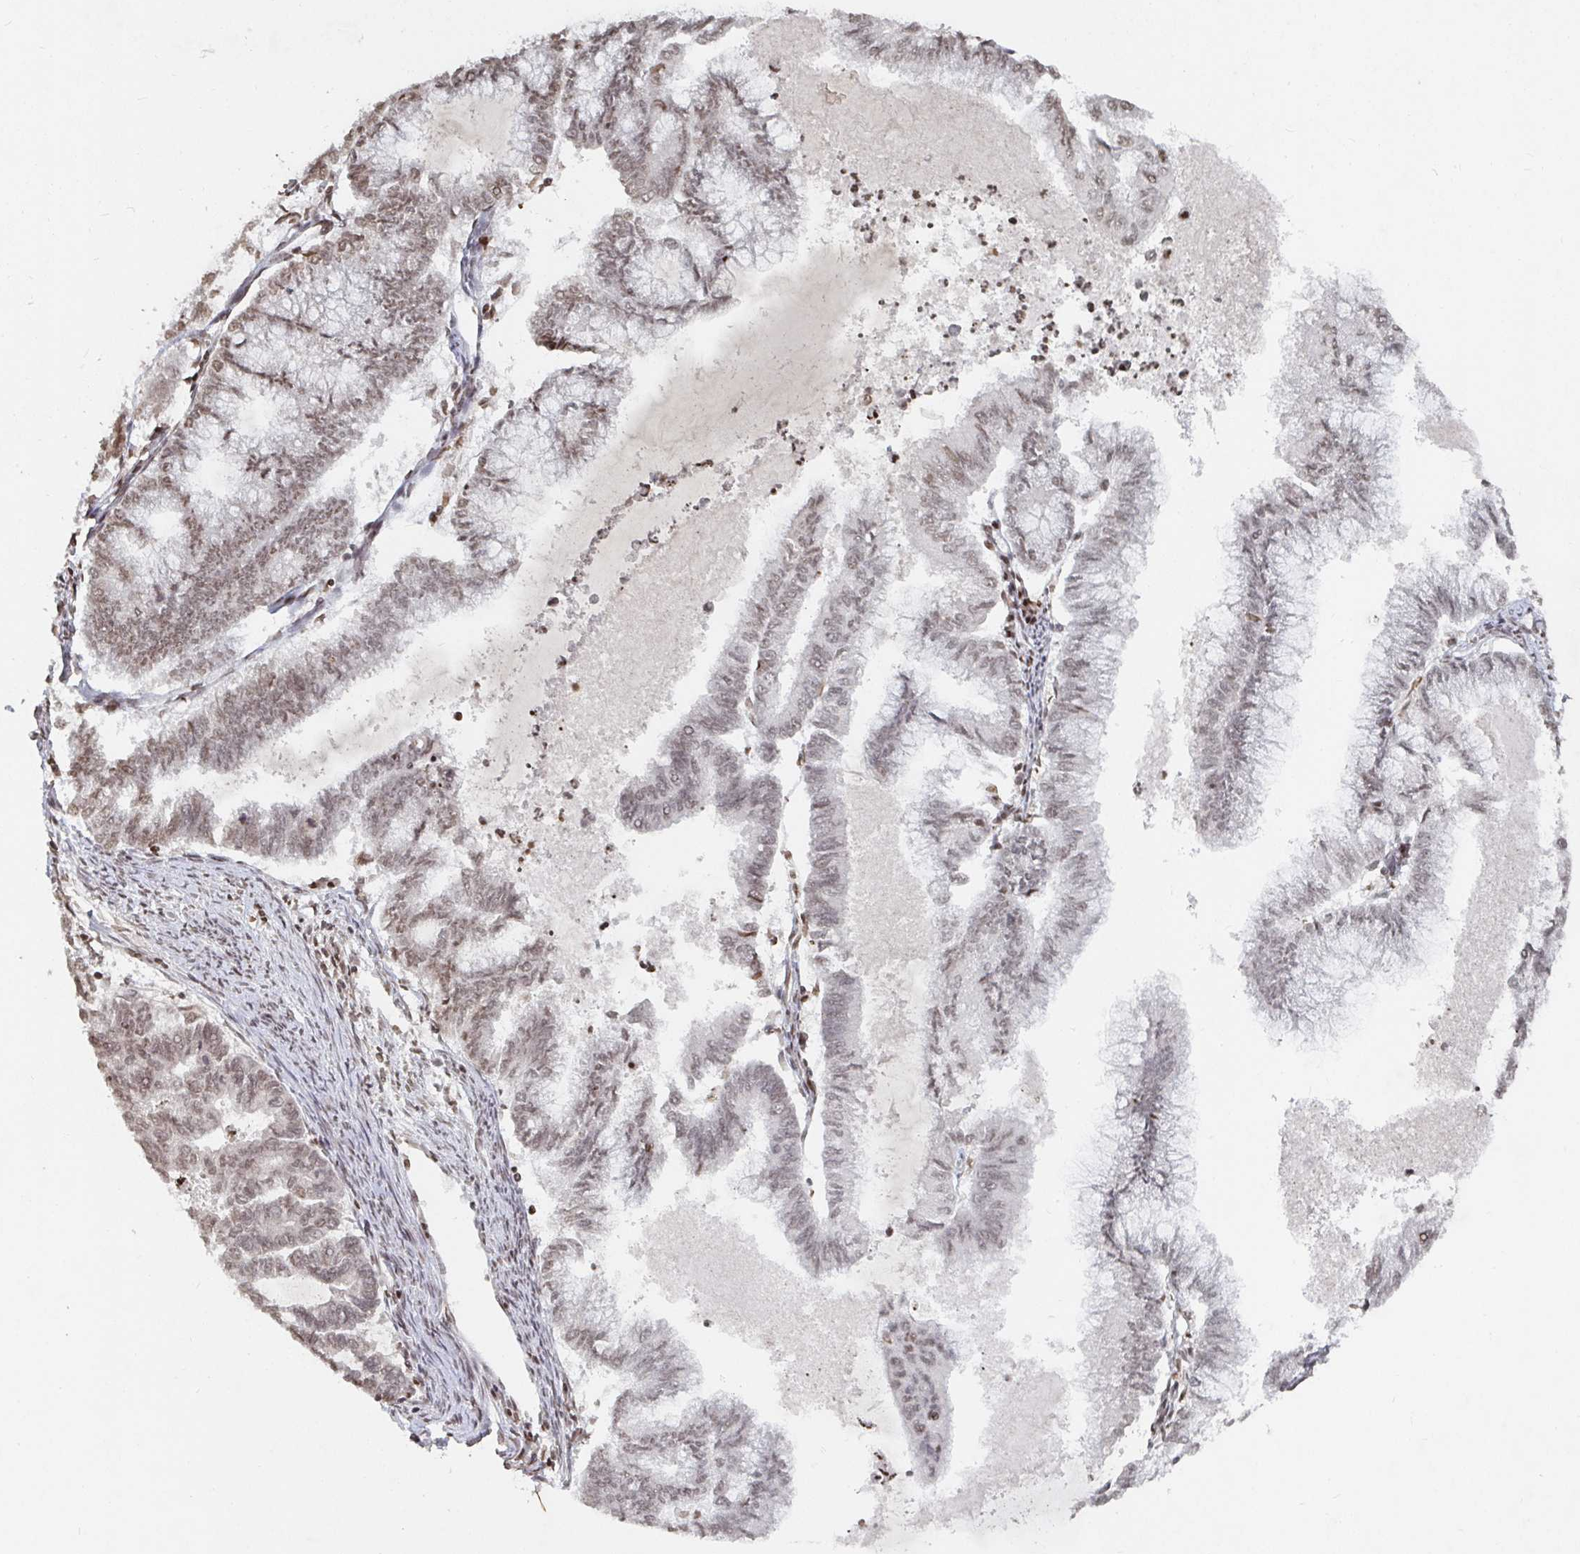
{"staining": {"intensity": "moderate", "quantity": "25%-75%", "location": "nuclear"}, "tissue": "endometrial cancer", "cell_type": "Tumor cells", "image_type": "cancer", "snomed": [{"axis": "morphology", "description": "Adenocarcinoma, NOS"}, {"axis": "topography", "description": "Endometrium"}], "caption": "Immunohistochemistry (IHC) of human endometrial adenocarcinoma demonstrates medium levels of moderate nuclear positivity in about 25%-75% of tumor cells. The protein is stained brown, and the nuclei are stained in blue (DAB IHC with brightfield microscopy, high magnification).", "gene": "ZDHHC12", "patient": {"sex": "female", "age": 79}}